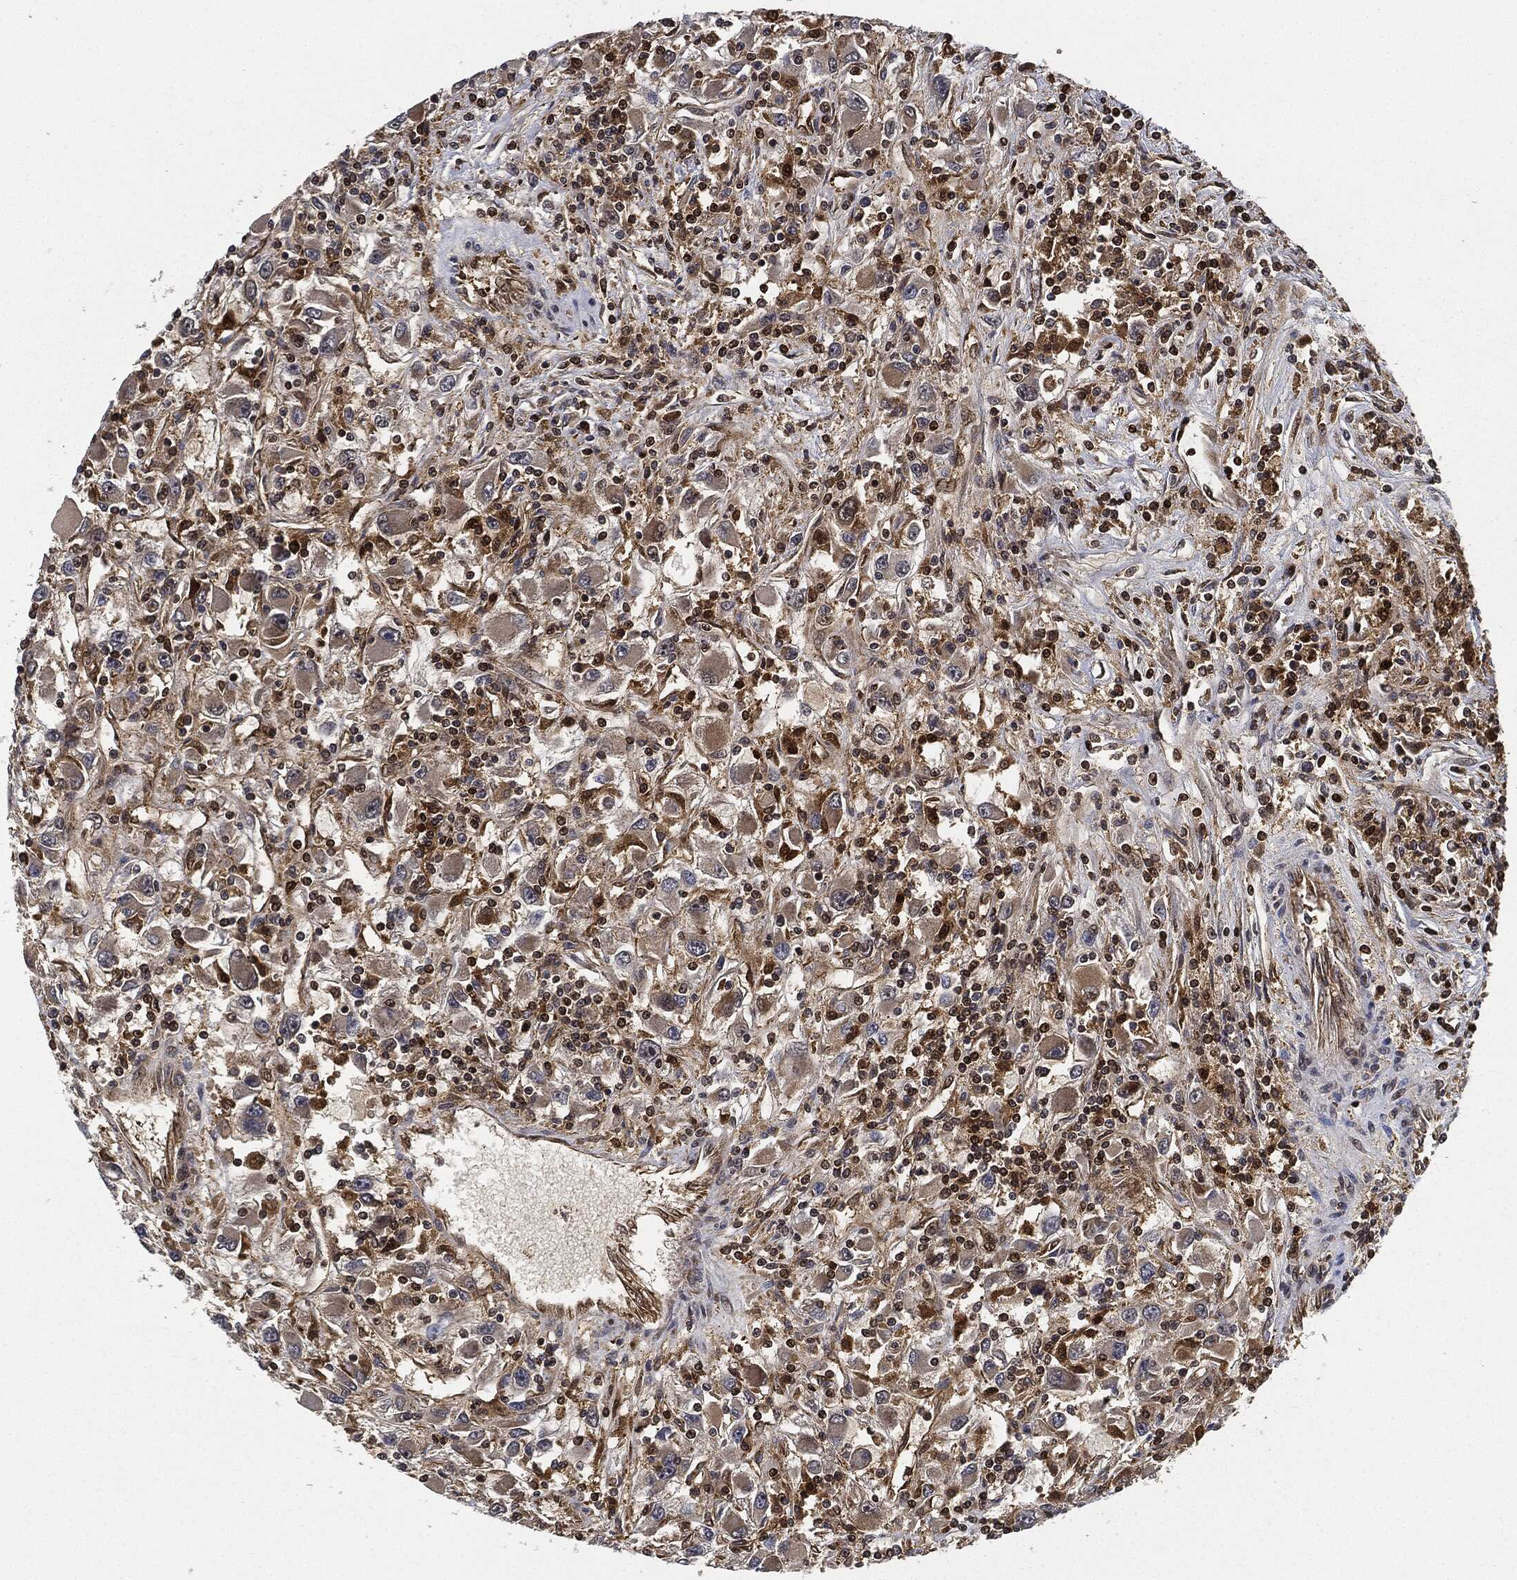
{"staining": {"intensity": "moderate", "quantity": "25%-75%", "location": "cytoplasmic/membranous"}, "tissue": "renal cancer", "cell_type": "Tumor cells", "image_type": "cancer", "snomed": [{"axis": "morphology", "description": "Adenocarcinoma, NOS"}, {"axis": "topography", "description": "Kidney"}], "caption": "Immunohistochemistry of renal cancer (adenocarcinoma) exhibits medium levels of moderate cytoplasmic/membranous staining in approximately 25%-75% of tumor cells.", "gene": "RNASEL", "patient": {"sex": "female", "age": 67}}